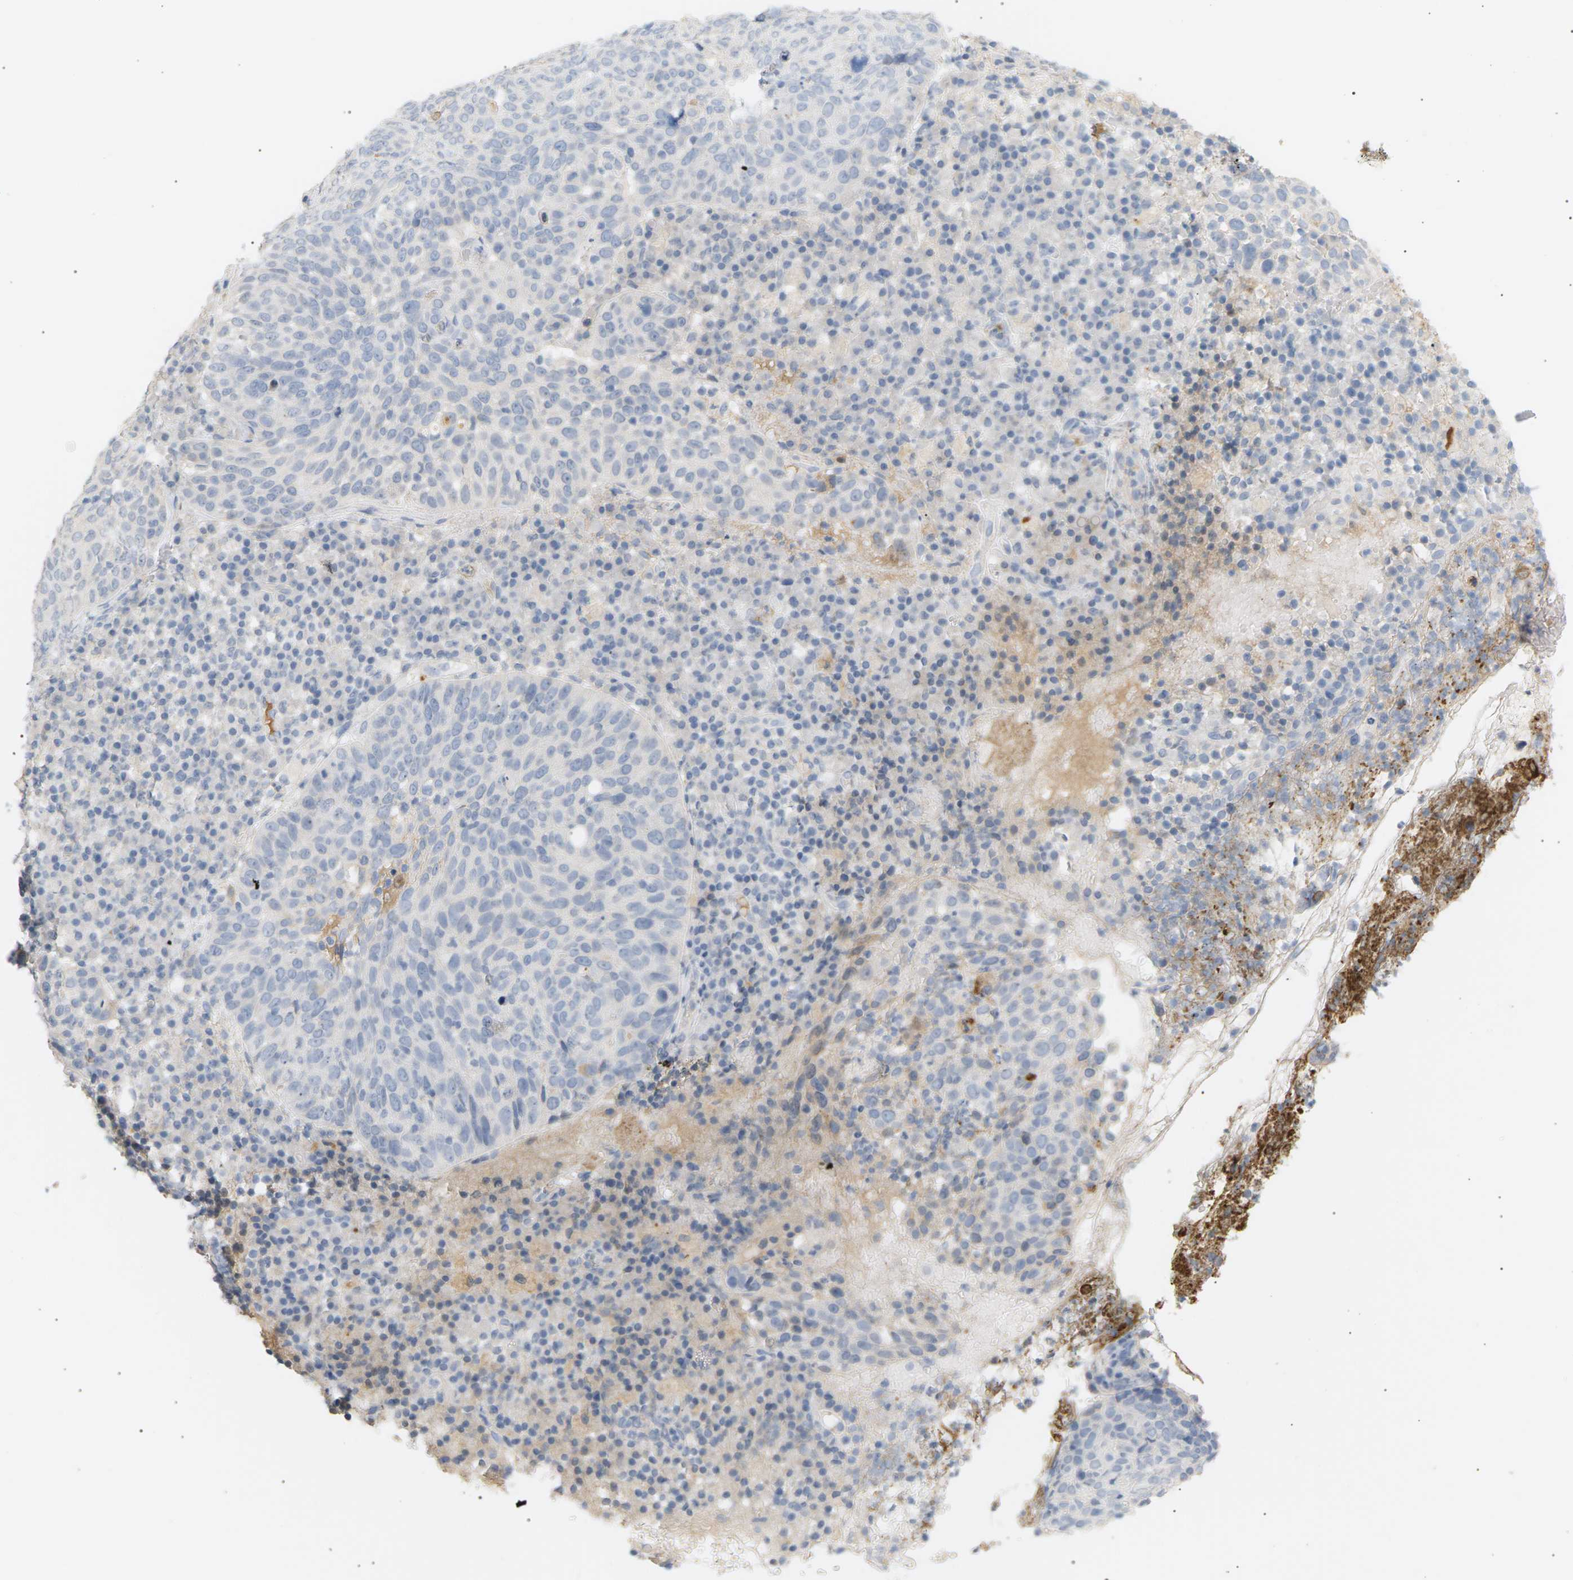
{"staining": {"intensity": "negative", "quantity": "none", "location": "none"}, "tissue": "skin cancer", "cell_type": "Tumor cells", "image_type": "cancer", "snomed": [{"axis": "morphology", "description": "Squamous cell carcinoma in situ, NOS"}, {"axis": "morphology", "description": "Squamous cell carcinoma, NOS"}, {"axis": "topography", "description": "Skin"}], "caption": "A high-resolution micrograph shows IHC staining of skin cancer (squamous cell carcinoma), which demonstrates no significant expression in tumor cells.", "gene": "CLU", "patient": {"sex": "male", "age": 93}}